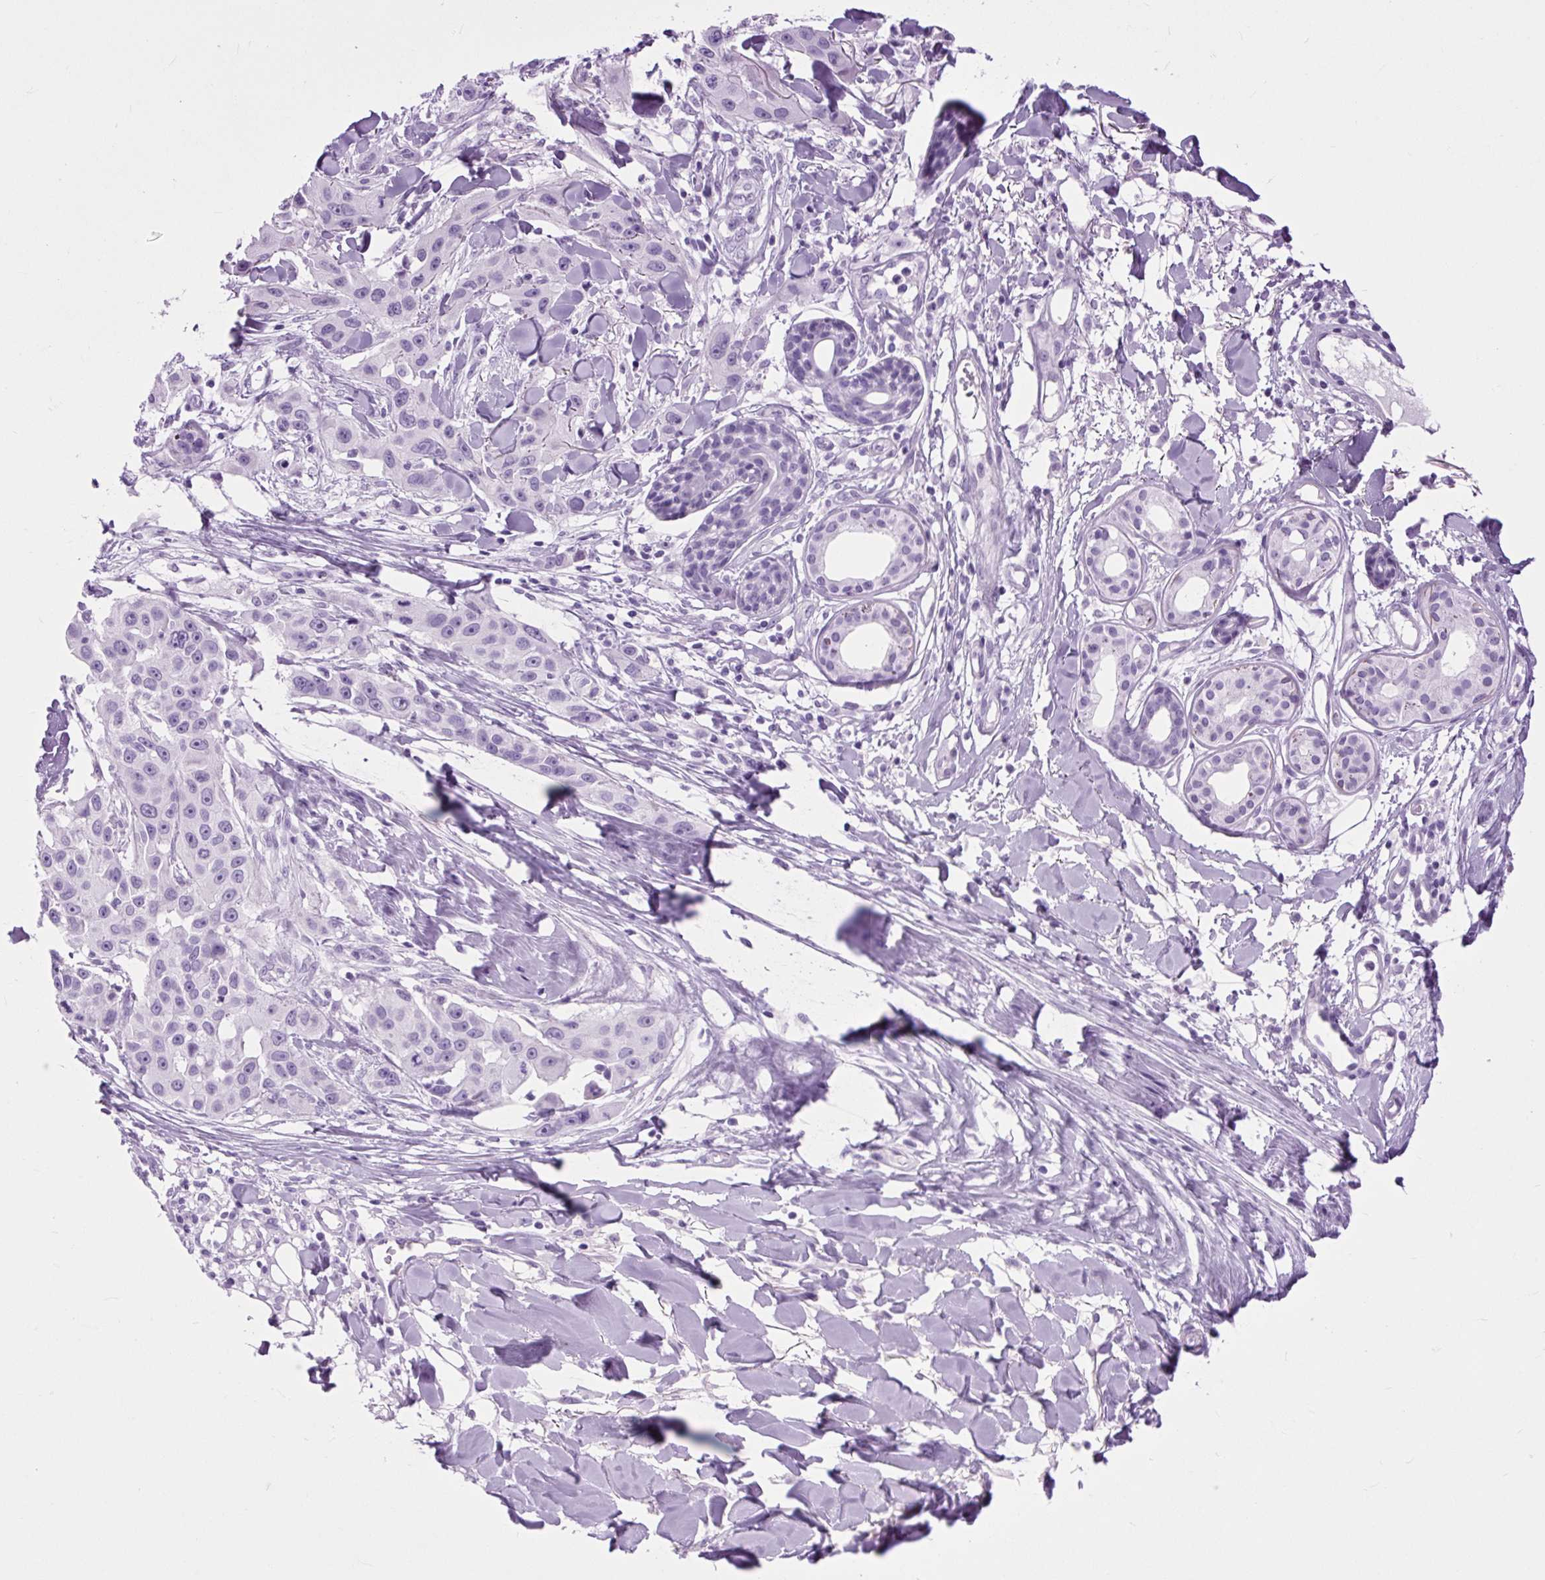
{"staining": {"intensity": "negative", "quantity": "none", "location": "none"}, "tissue": "skin cancer", "cell_type": "Tumor cells", "image_type": "cancer", "snomed": [{"axis": "morphology", "description": "Squamous cell carcinoma, NOS"}, {"axis": "topography", "description": "Skin"}], "caption": "This is a micrograph of immunohistochemistry (IHC) staining of skin cancer (squamous cell carcinoma), which shows no positivity in tumor cells.", "gene": "DPP6", "patient": {"sex": "male", "age": 63}}